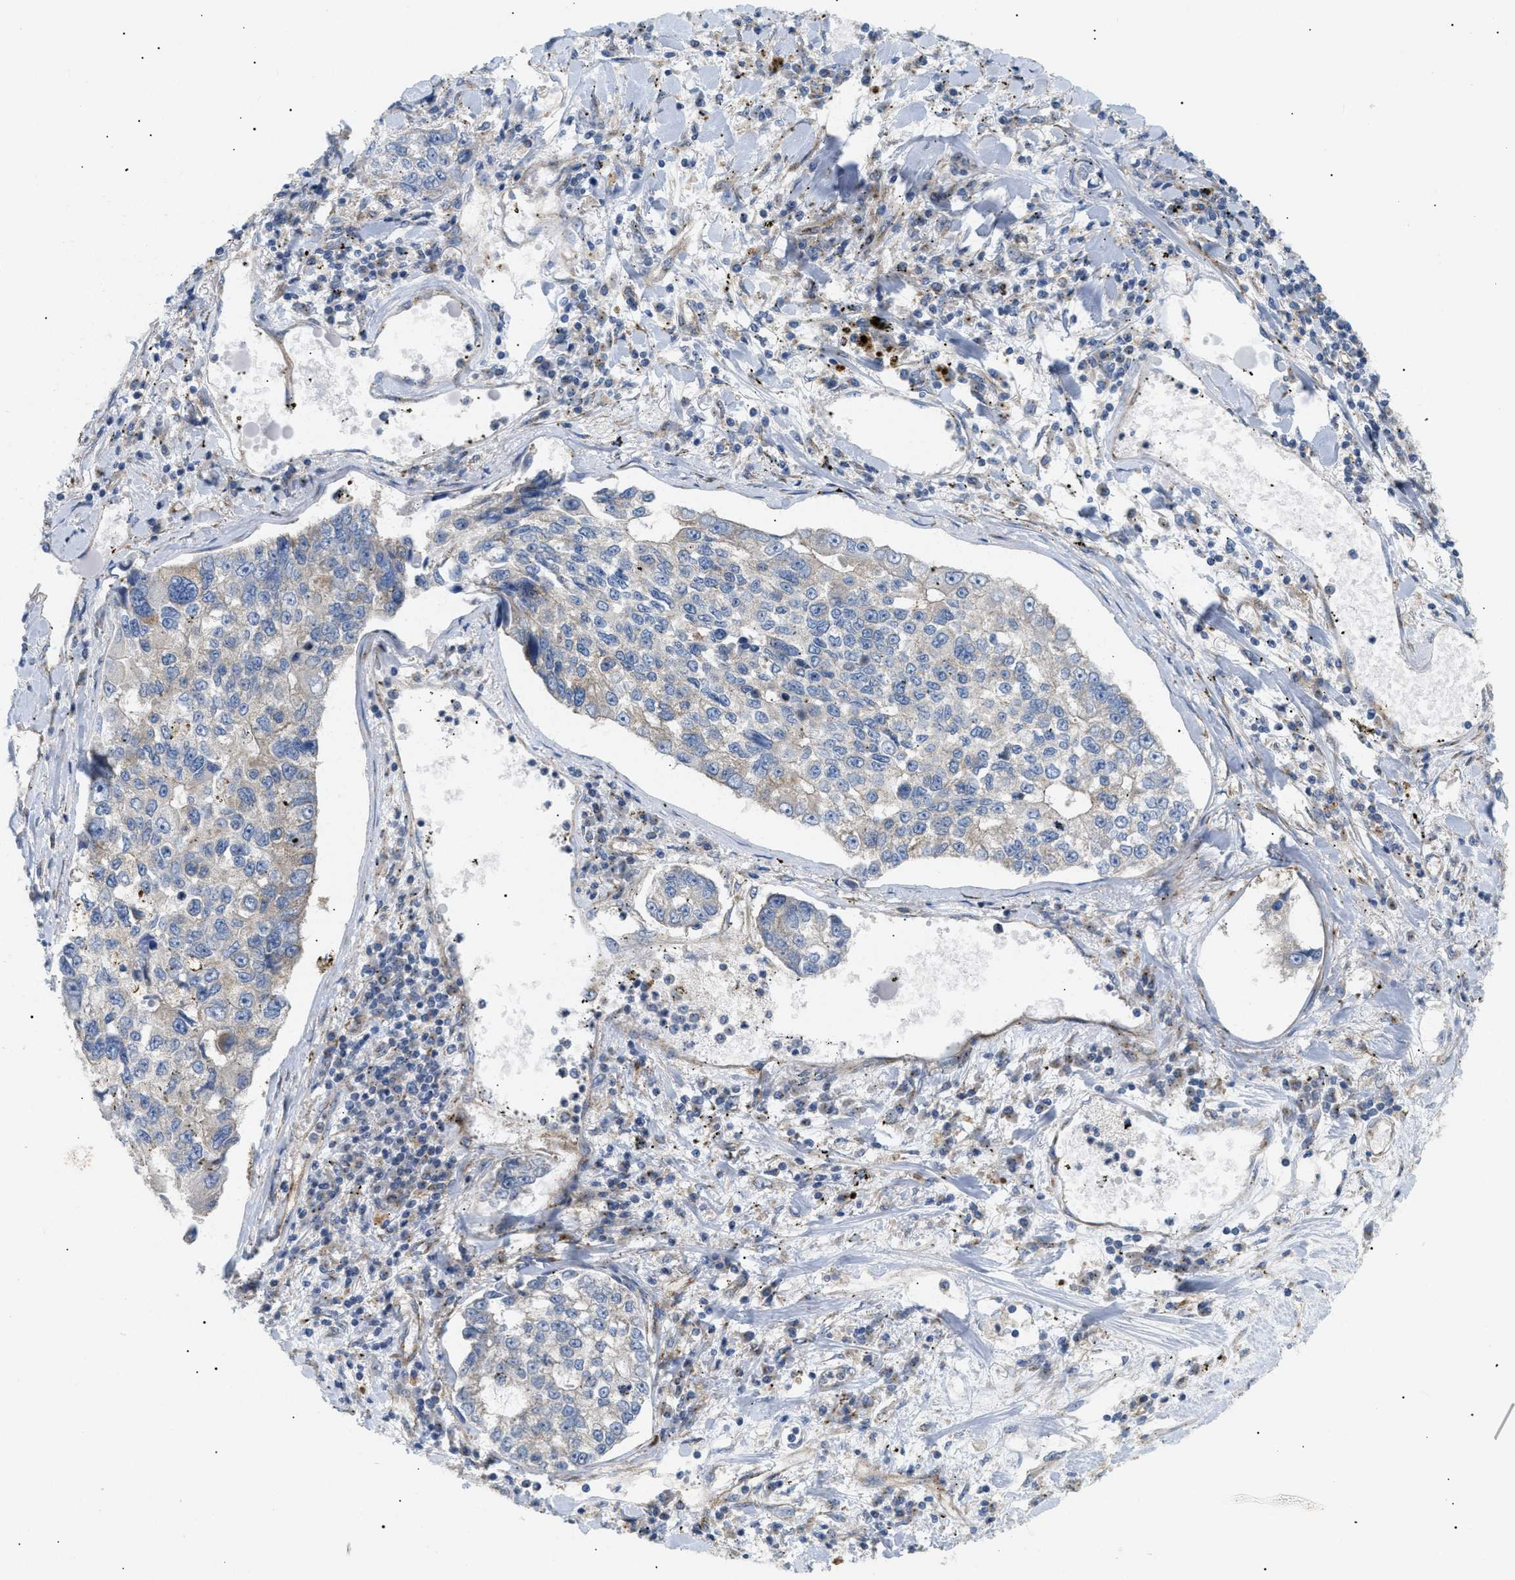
{"staining": {"intensity": "negative", "quantity": "none", "location": "none"}, "tissue": "lung cancer", "cell_type": "Tumor cells", "image_type": "cancer", "snomed": [{"axis": "morphology", "description": "Adenocarcinoma, NOS"}, {"axis": "topography", "description": "Lung"}], "caption": "Immunohistochemical staining of adenocarcinoma (lung) shows no significant staining in tumor cells. (Brightfield microscopy of DAB (3,3'-diaminobenzidine) immunohistochemistry at high magnification).", "gene": "DCTN4", "patient": {"sex": "male", "age": 49}}